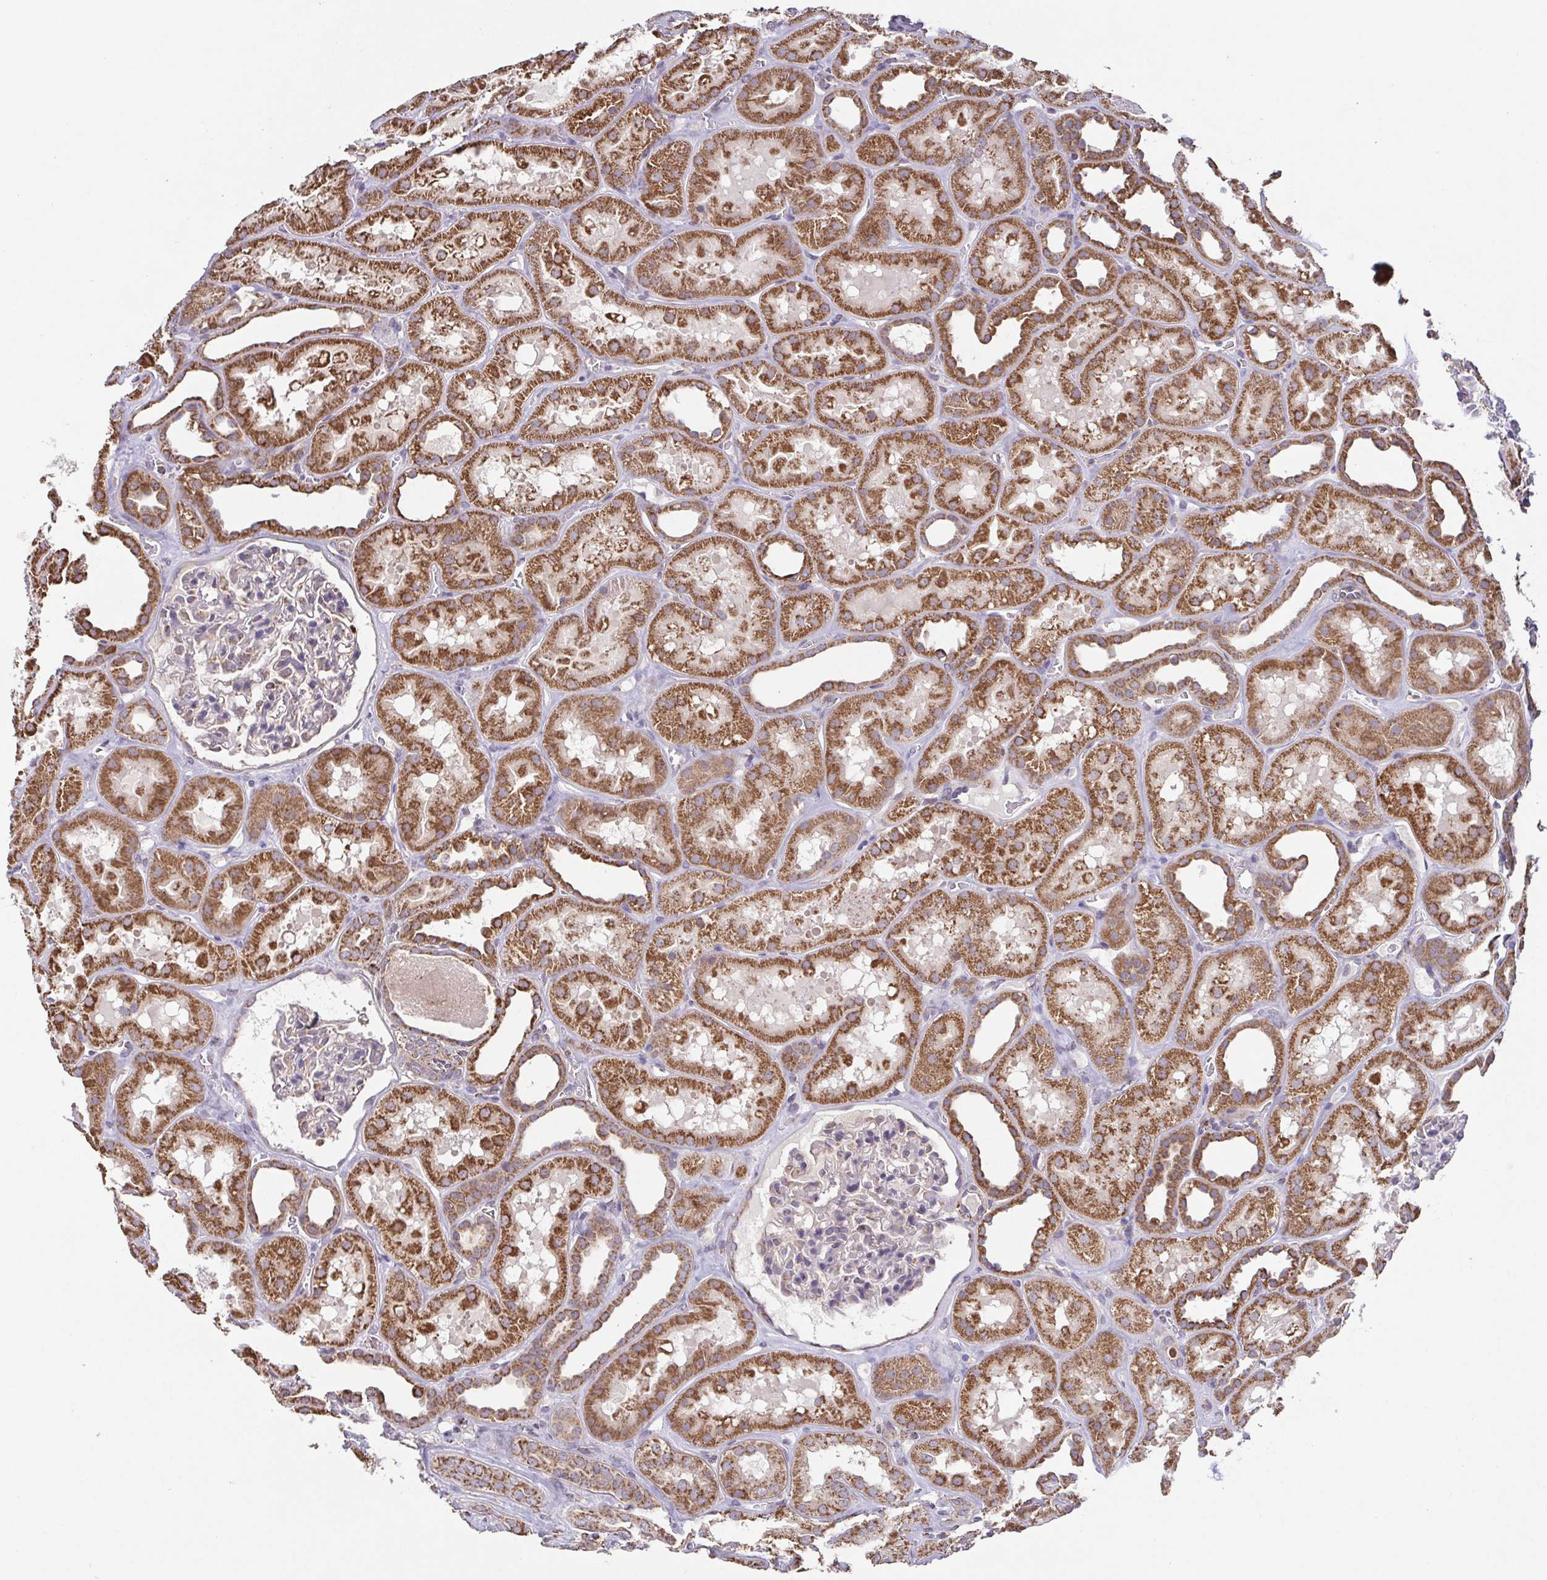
{"staining": {"intensity": "weak", "quantity": "<25%", "location": "cytoplasmic/membranous"}, "tissue": "kidney", "cell_type": "Cells in glomeruli", "image_type": "normal", "snomed": [{"axis": "morphology", "description": "Normal tissue, NOS"}, {"axis": "topography", "description": "Kidney"}], "caption": "There is no significant expression in cells in glomeruli of kidney.", "gene": "DIP2B", "patient": {"sex": "female", "age": 41}}